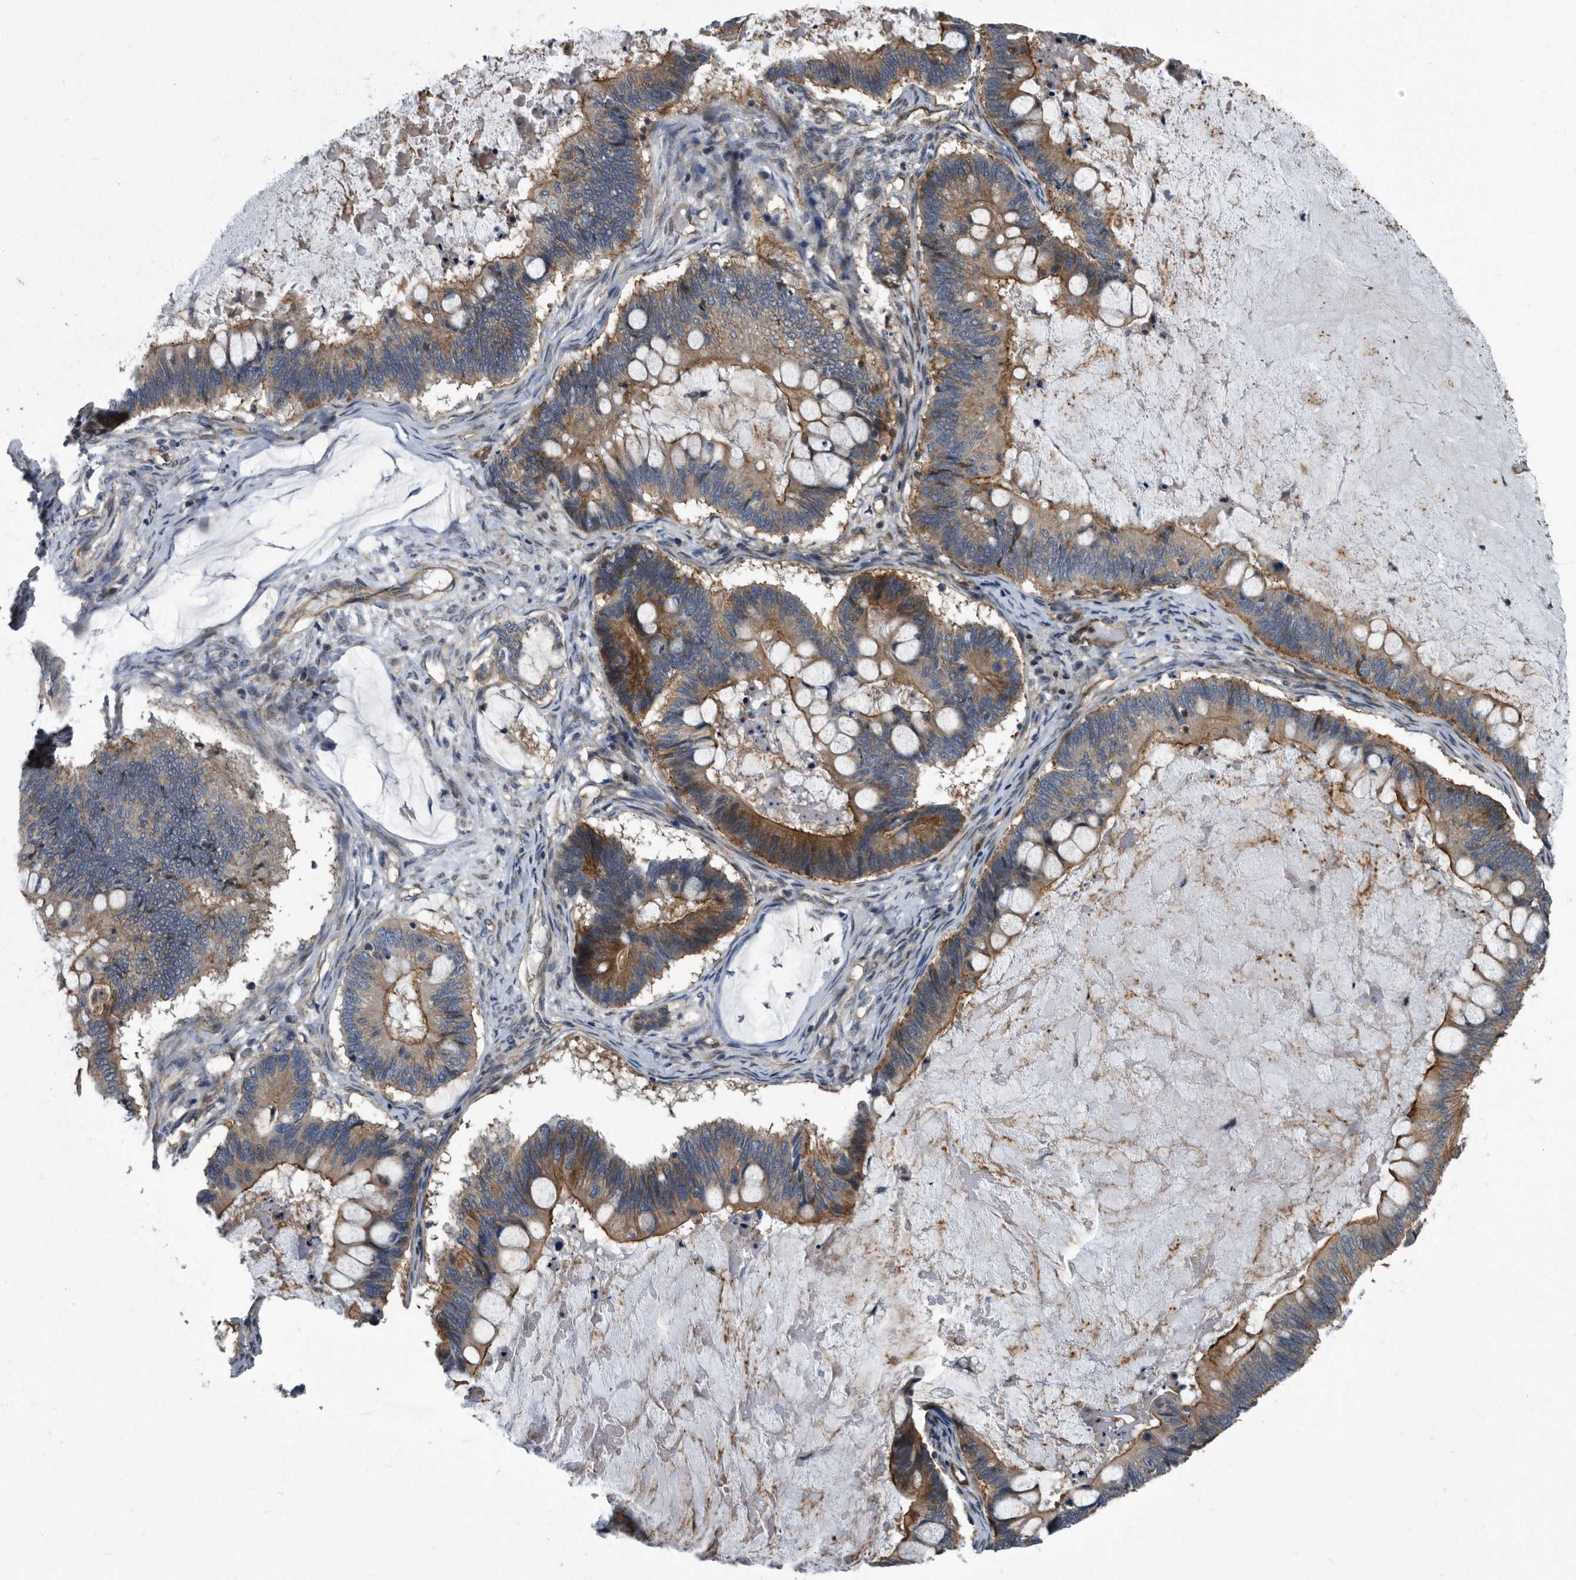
{"staining": {"intensity": "moderate", "quantity": ">75%", "location": "cytoplasmic/membranous"}, "tissue": "ovarian cancer", "cell_type": "Tumor cells", "image_type": "cancer", "snomed": [{"axis": "morphology", "description": "Cystadenocarcinoma, mucinous, NOS"}, {"axis": "topography", "description": "Ovary"}], "caption": "Moderate cytoplasmic/membranous positivity is present in about >75% of tumor cells in ovarian cancer.", "gene": "ARMCX1", "patient": {"sex": "female", "age": 61}}